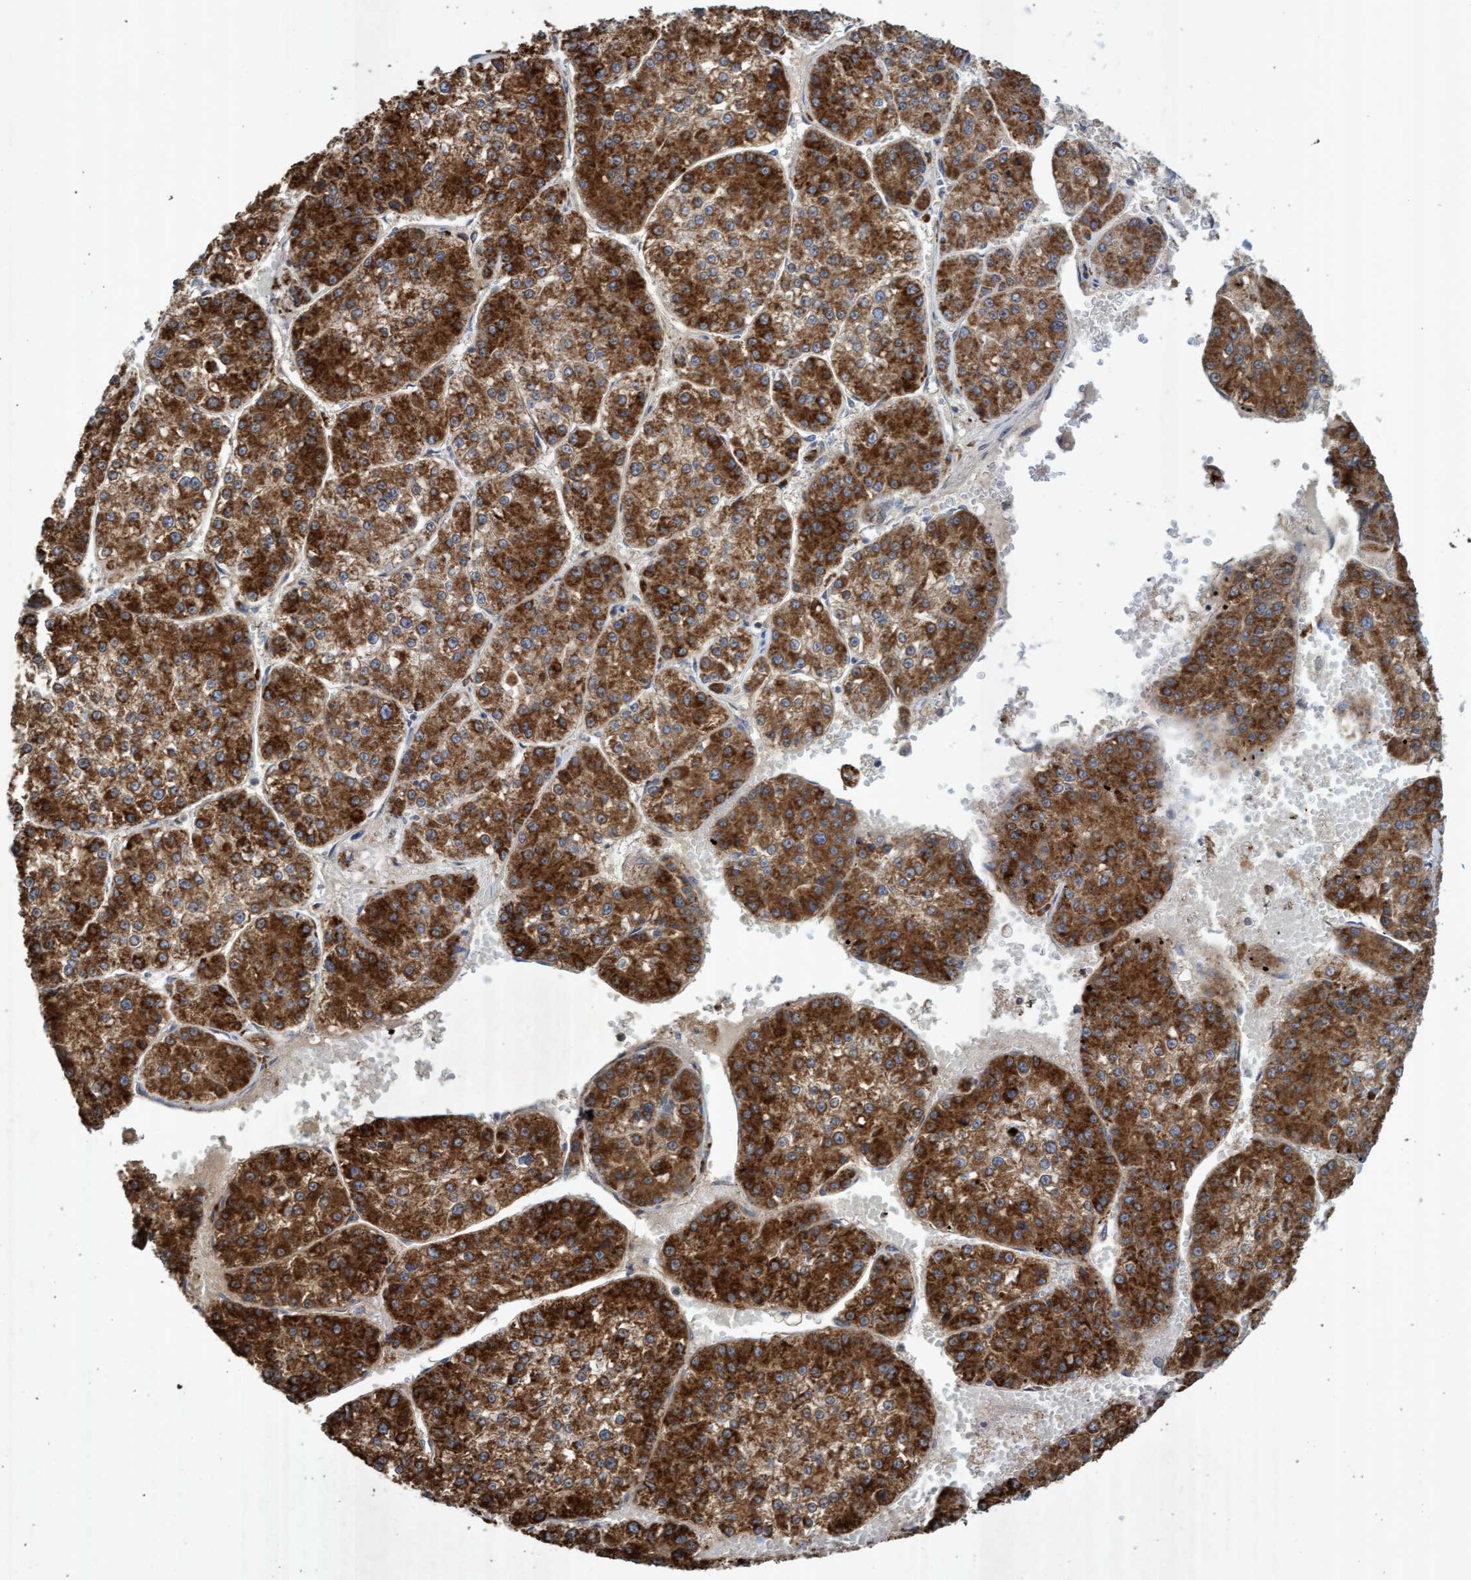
{"staining": {"intensity": "strong", "quantity": ">75%", "location": "cytoplasmic/membranous"}, "tissue": "liver cancer", "cell_type": "Tumor cells", "image_type": "cancer", "snomed": [{"axis": "morphology", "description": "Carcinoma, Hepatocellular, NOS"}, {"axis": "topography", "description": "Liver"}], "caption": "An immunohistochemistry histopathology image of tumor tissue is shown. Protein staining in brown highlights strong cytoplasmic/membranous positivity in liver cancer (hepatocellular carcinoma) within tumor cells. (brown staining indicates protein expression, while blue staining denotes nuclei).", "gene": "ATPAF2", "patient": {"sex": "female", "age": 73}}